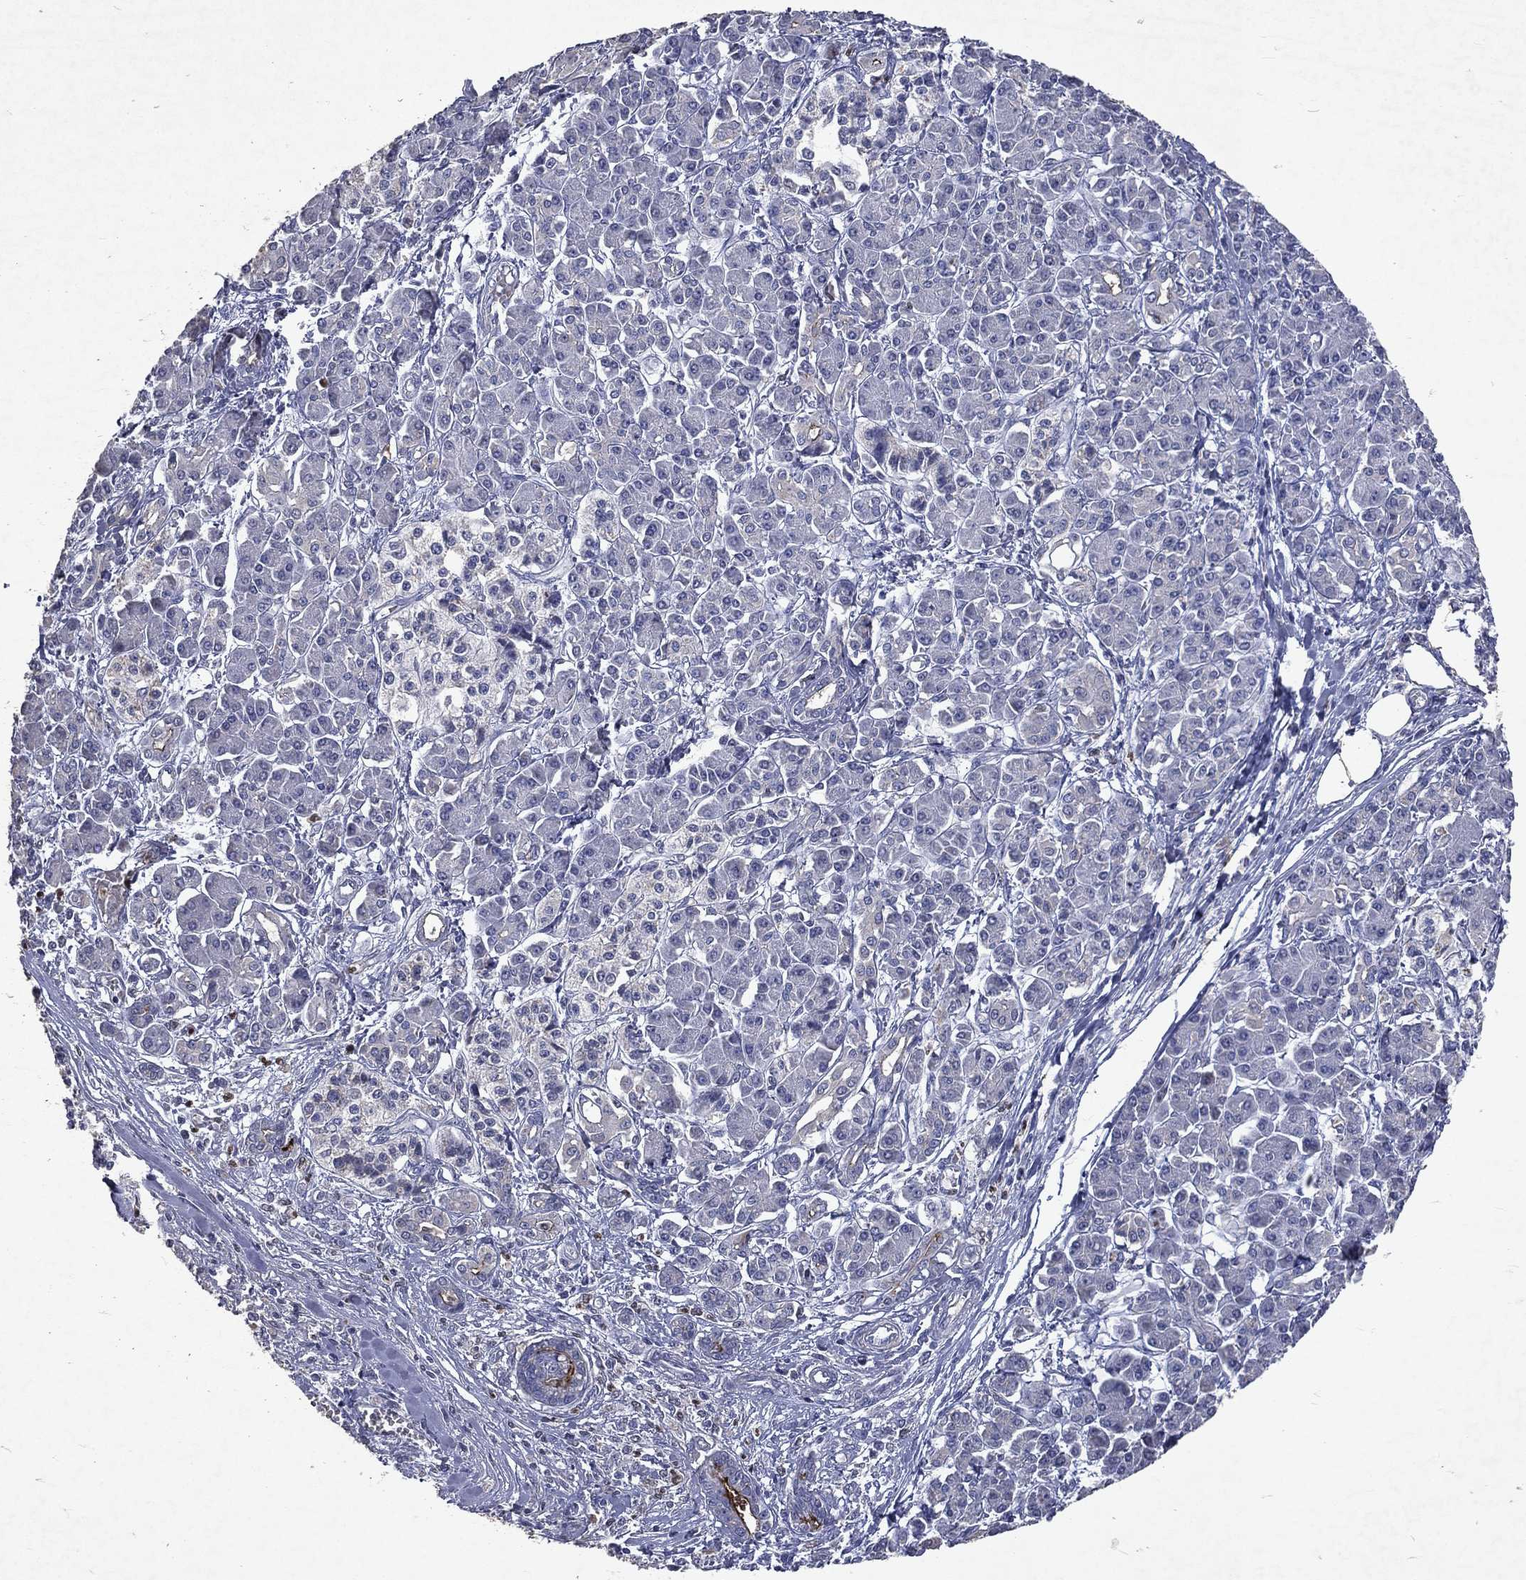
{"staining": {"intensity": "negative", "quantity": "none", "location": "none"}, "tissue": "pancreatic cancer", "cell_type": "Tumor cells", "image_type": "cancer", "snomed": [{"axis": "morphology", "description": "Adenocarcinoma, NOS"}, {"axis": "topography", "description": "Pancreas"}], "caption": "Pancreatic cancer stained for a protein using immunohistochemistry (IHC) displays no expression tumor cells.", "gene": "SLC34A2", "patient": {"sex": "female", "age": 68}}